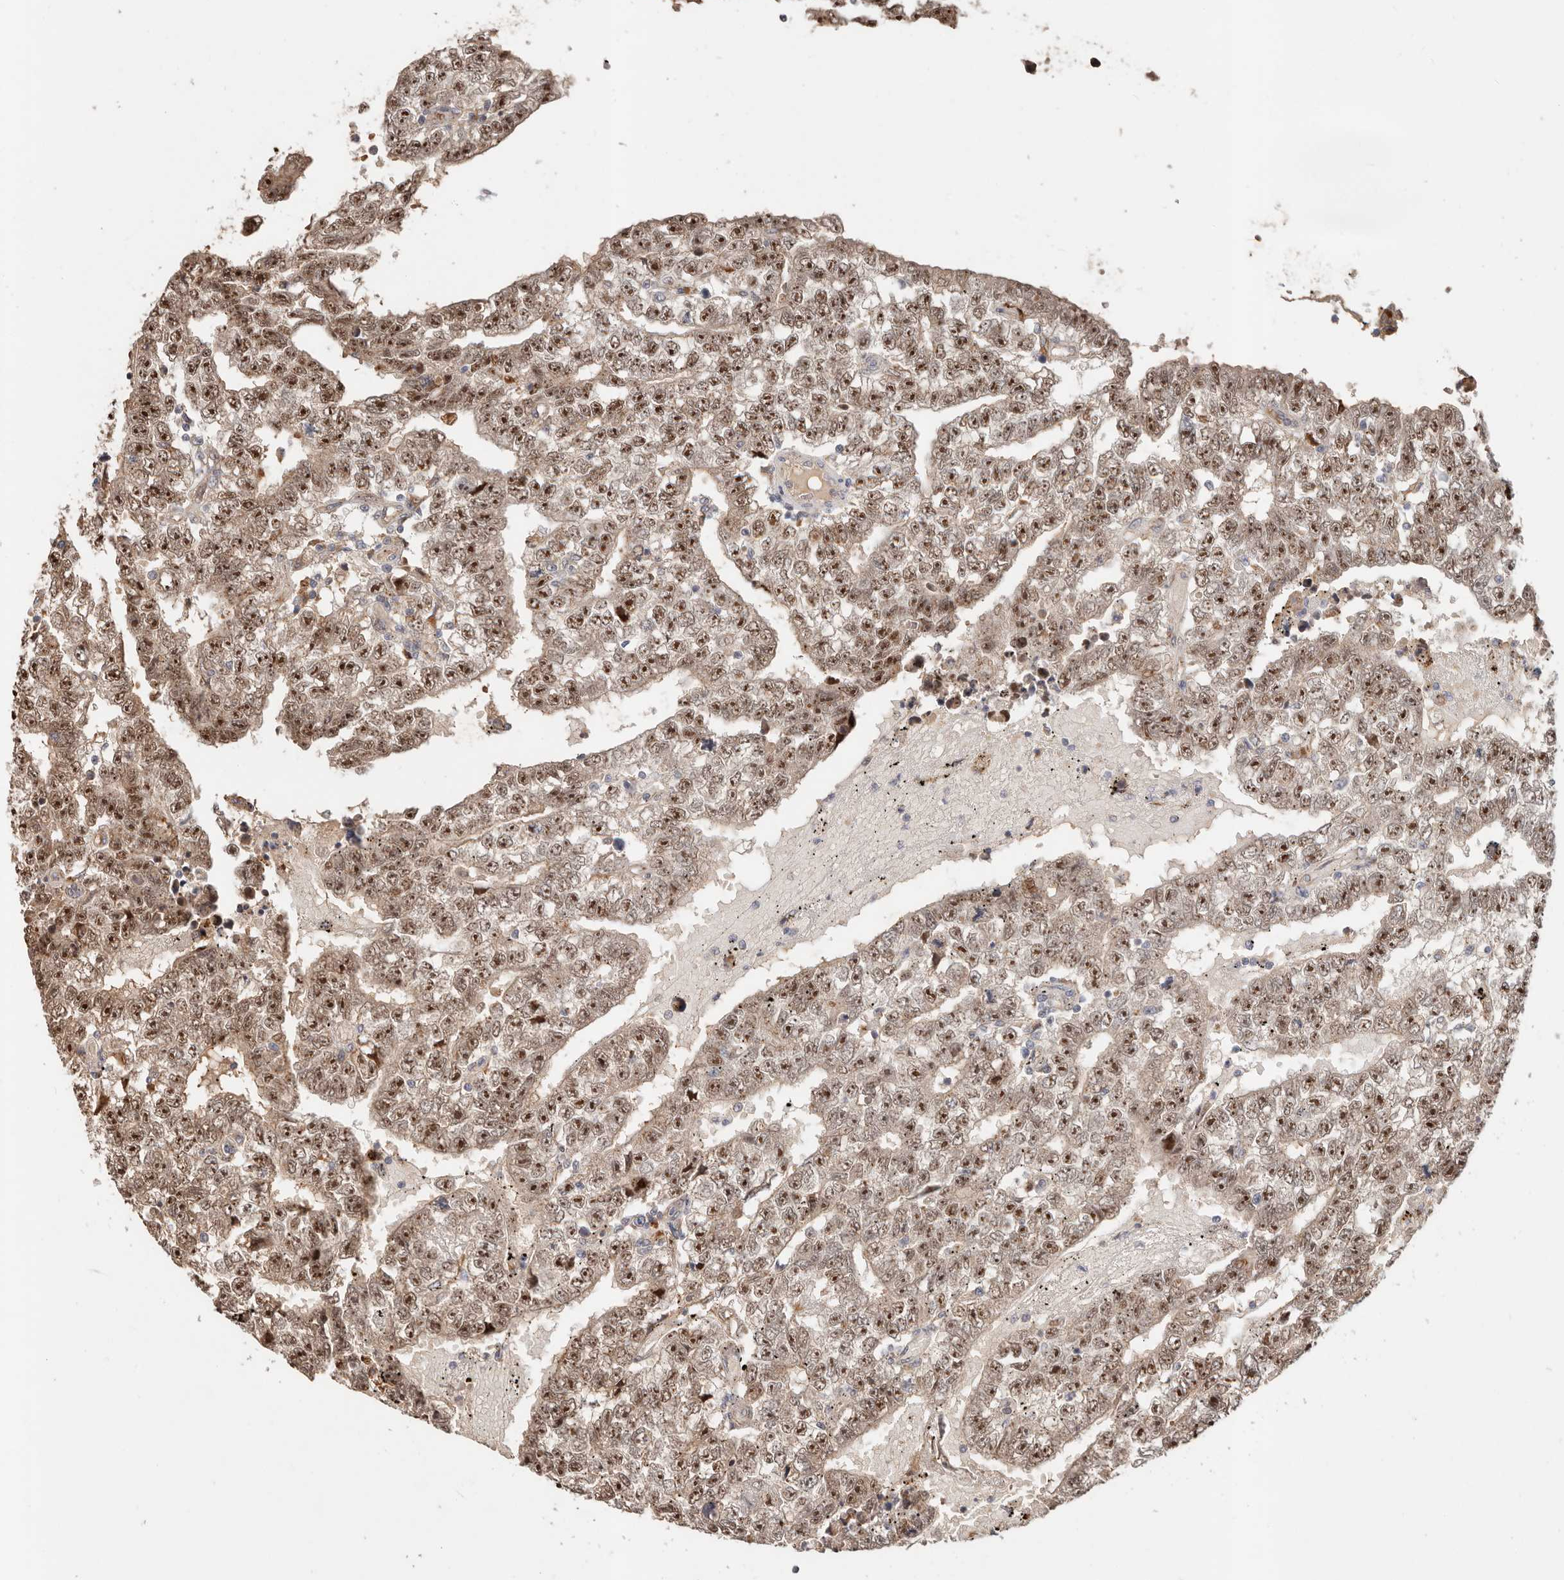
{"staining": {"intensity": "moderate", "quantity": ">75%", "location": "cytoplasmic/membranous,nuclear"}, "tissue": "testis cancer", "cell_type": "Tumor cells", "image_type": "cancer", "snomed": [{"axis": "morphology", "description": "Carcinoma, Embryonal, NOS"}, {"axis": "topography", "description": "Testis"}], "caption": "The immunohistochemical stain shows moderate cytoplasmic/membranous and nuclear positivity in tumor cells of embryonal carcinoma (testis) tissue.", "gene": "ZRANB1", "patient": {"sex": "male", "age": 25}}